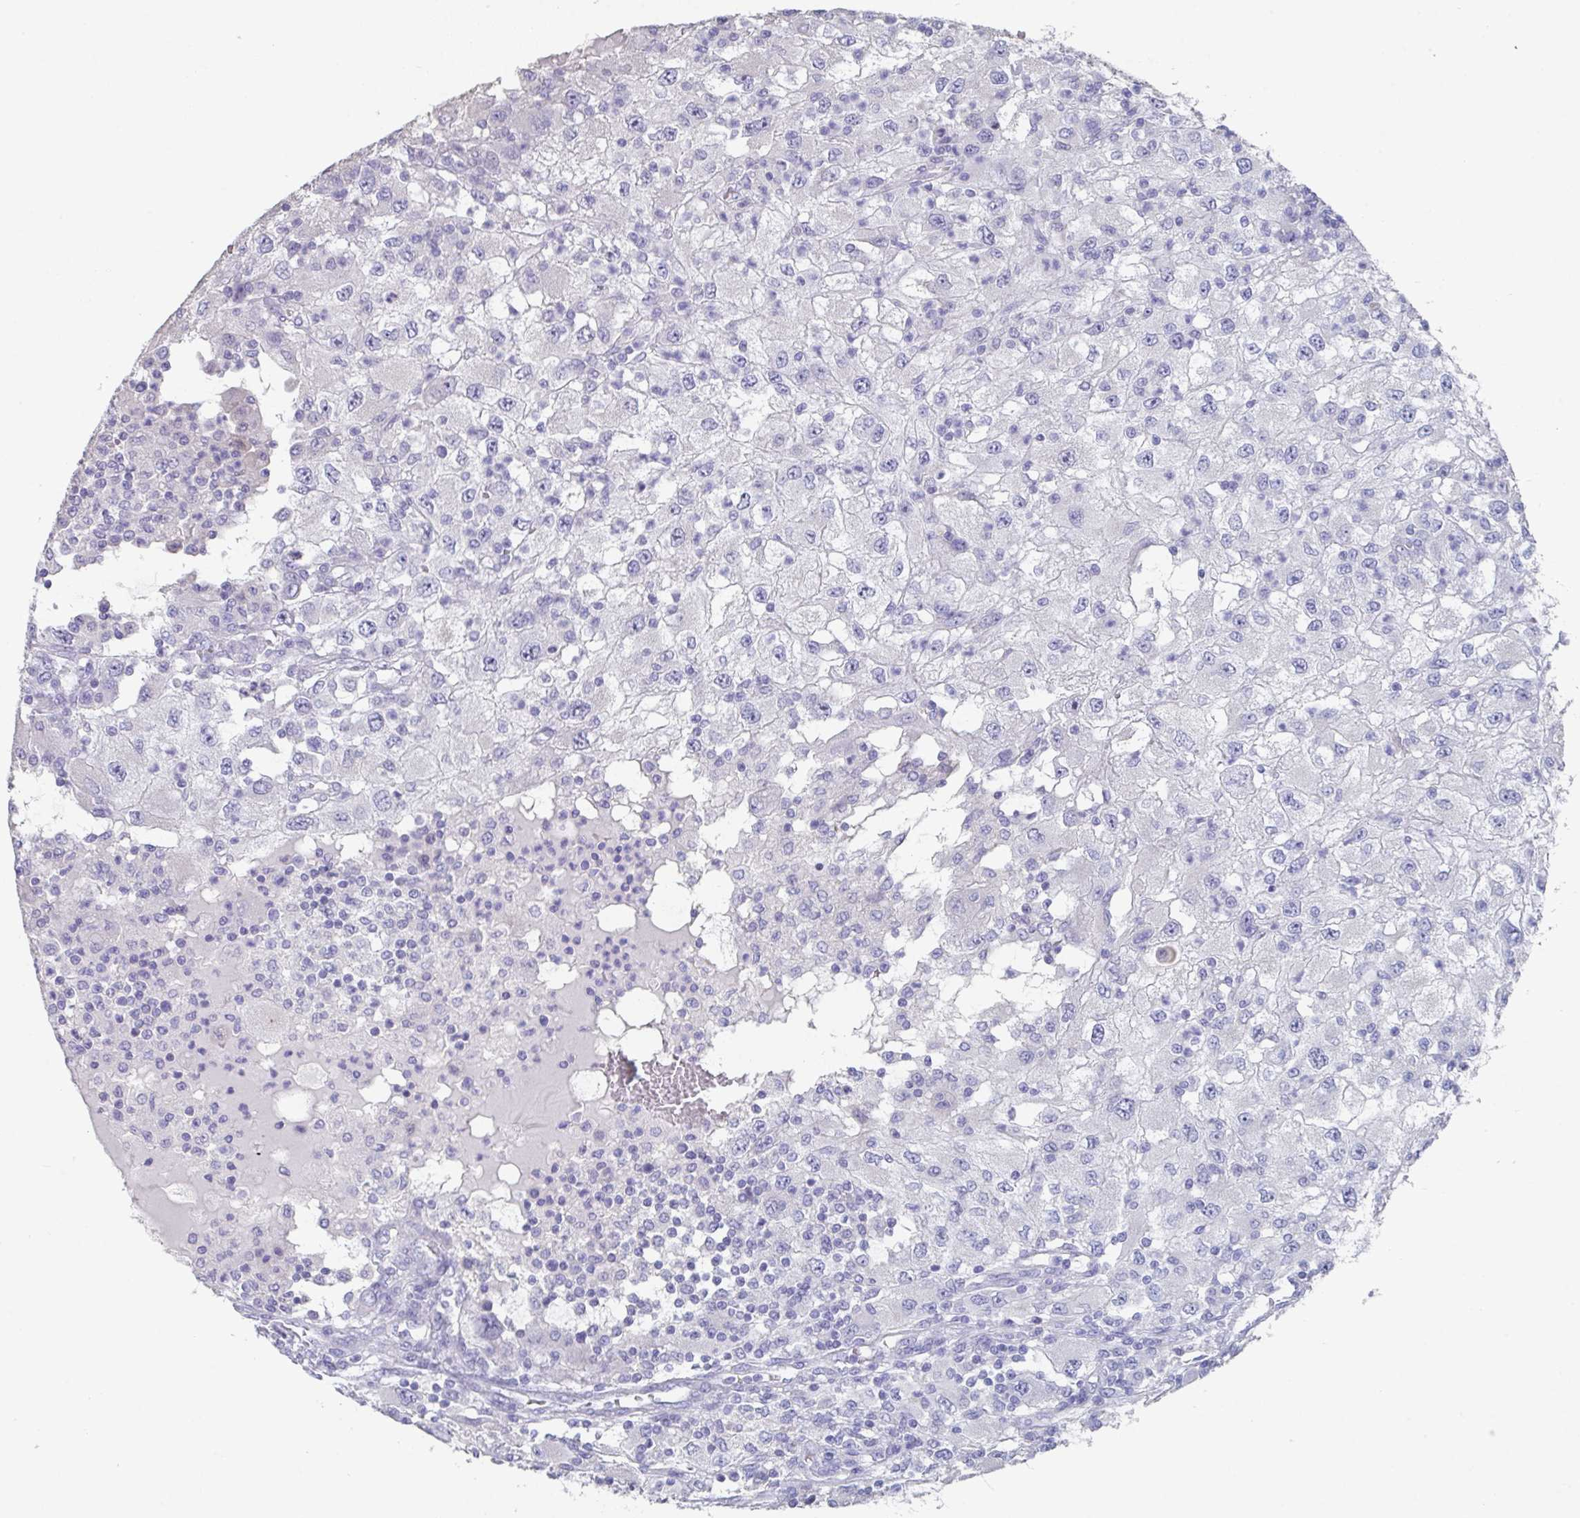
{"staining": {"intensity": "negative", "quantity": "none", "location": "none"}, "tissue": "renal cancer", "cell_type": "Tumor cells", "image_type": "cancer", "snomed": [{"axis": "morphology", "description": "Adenocarcinoma, NOS"}, {"axis": "topography", "description": "Kidney"}], "caption": "Human renal cancer (adenocarcinoma) stained for a protein using IHC reveals no staining in tumor cells.", "gene": "SLC44A4", "patient": {"sex": "female", "age": 67}}